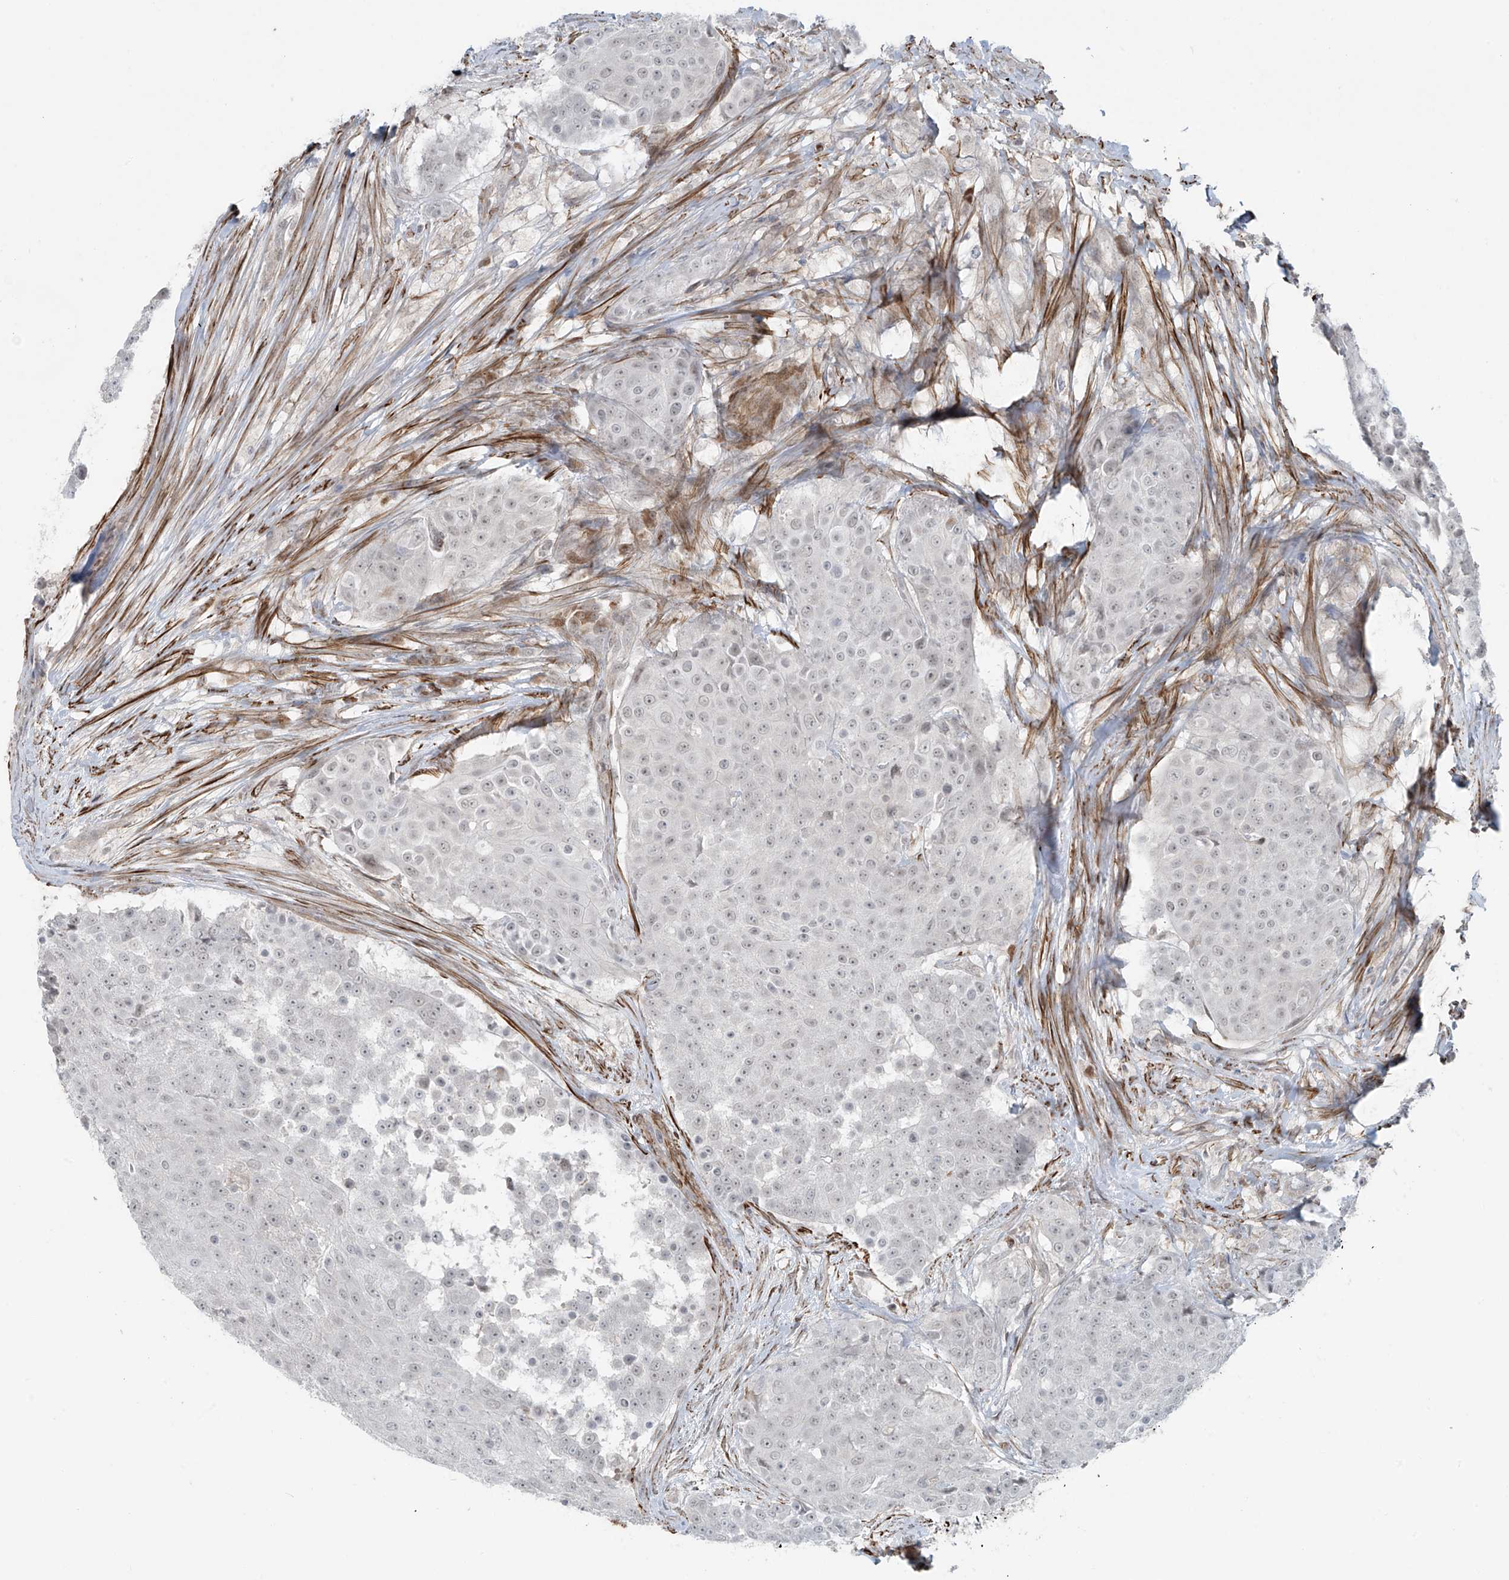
{"staining": {"intensity": "weak", "quantity": "<25%", "location": "nuclear"}, "tissue": "urothelial cancer", "cell_type": "Tumor cells", "image_type": "cancer", "snomed": [{"axis": "morphology", "description": "Urothelial carcinoma, High grade"}, {"axis": "topography", "description": "Urinary bladder"}], "caption": "Photomicrograph shows no protein positivity in tumor cells of high-grade urothelial carcinoma tissue. (DAB IHC, high magnification).", "gene": "RASGEF1A", "patient": {"sex": "female", "age": 63}}